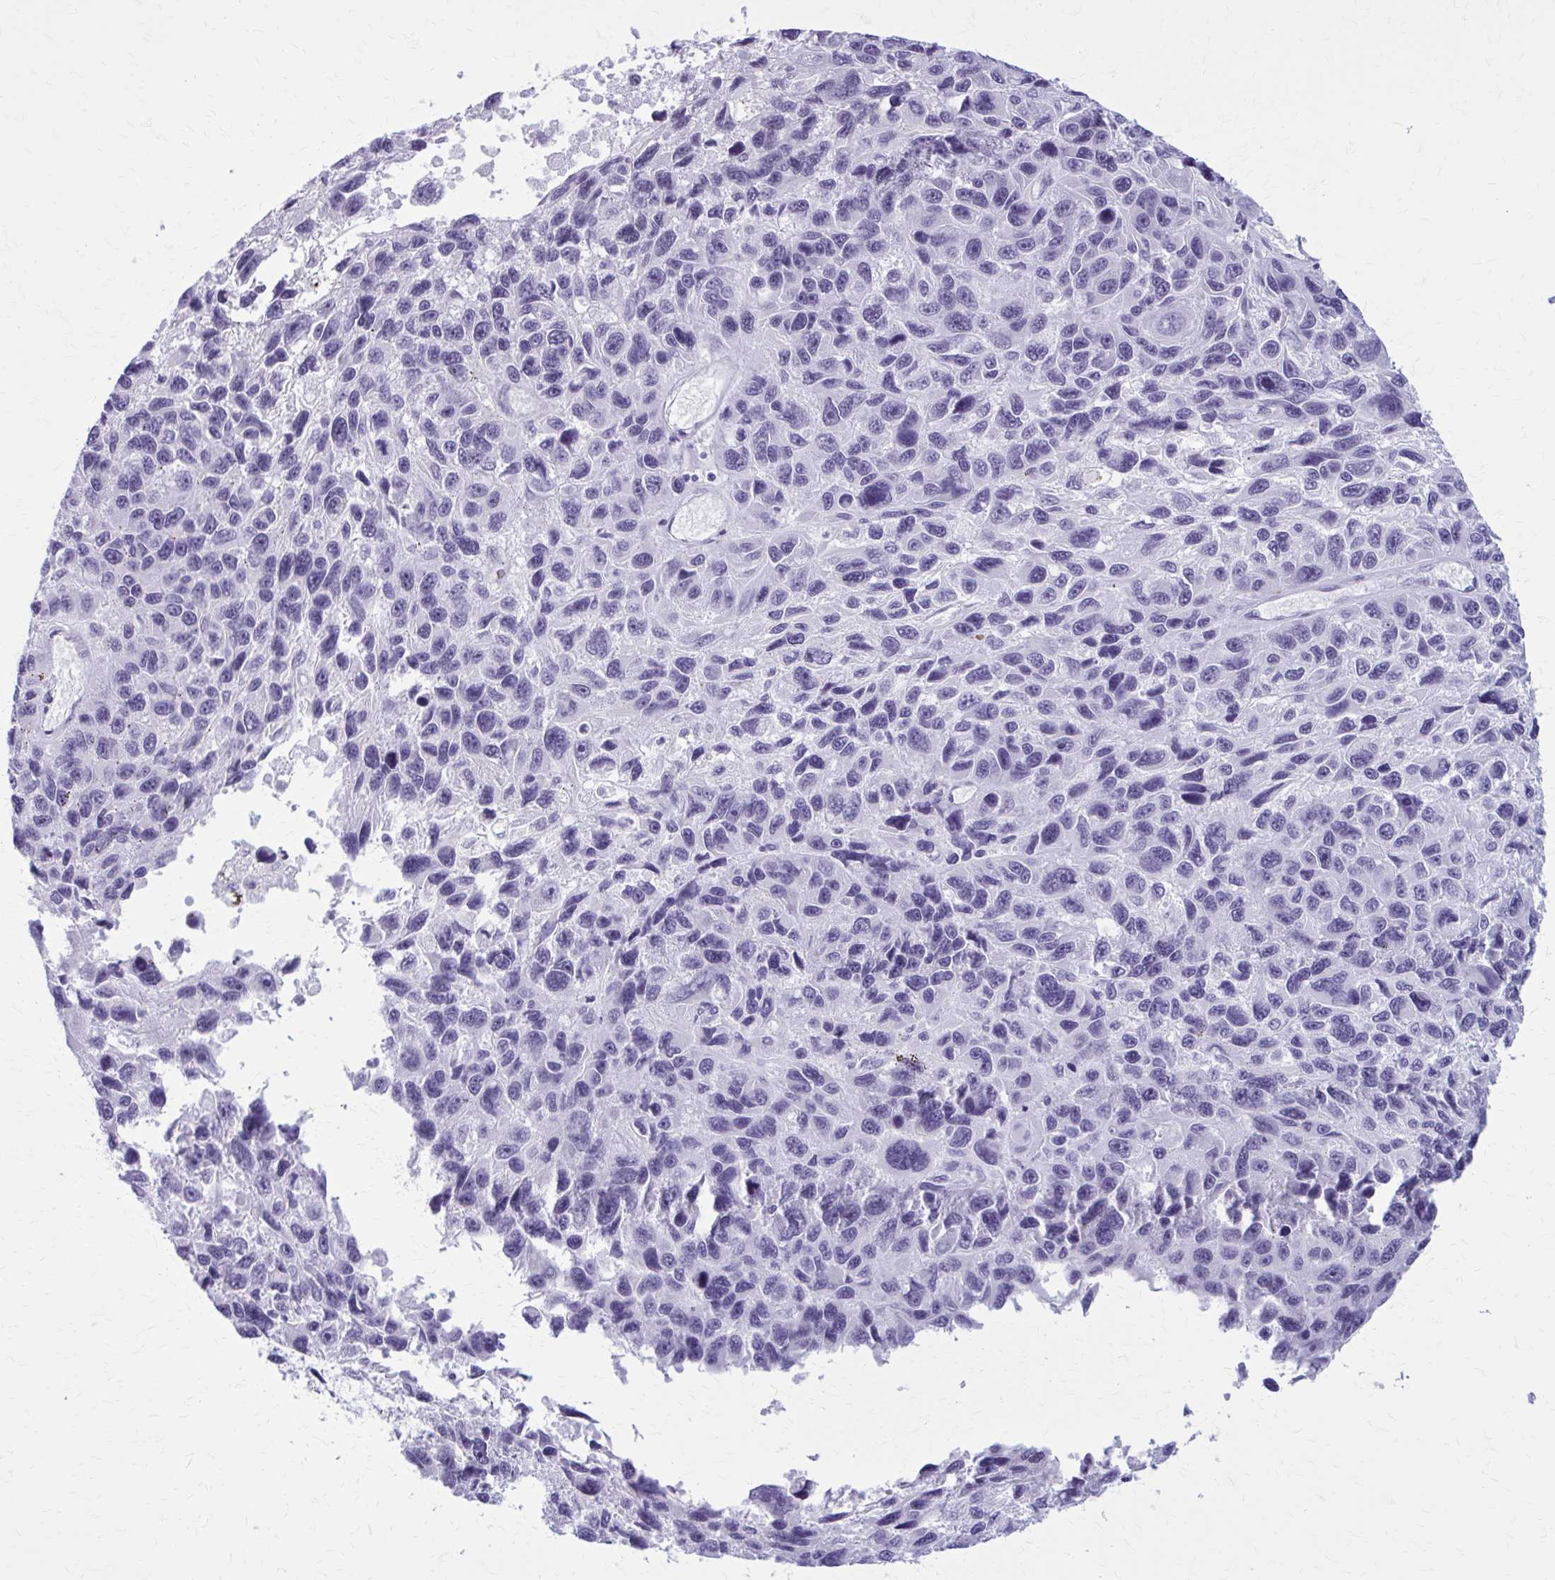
{"staining": {"intensity": "negative", "quantity": "none", "location": "none"}, "tissue": "melanoma", "cell_type": "Tumor cells", "image_type": "cancer", "snomed": [{"axis": "morphology", "description": "Malignant melanoma, NOS"}, {"axis": "topography", "description": "Skin"}], "caption": "Image shows no protein staining in tumor cells of malignant melanoma tissue.", "gene": "ZDHHC7", "patient": {"sex": "male", "age": 53}}